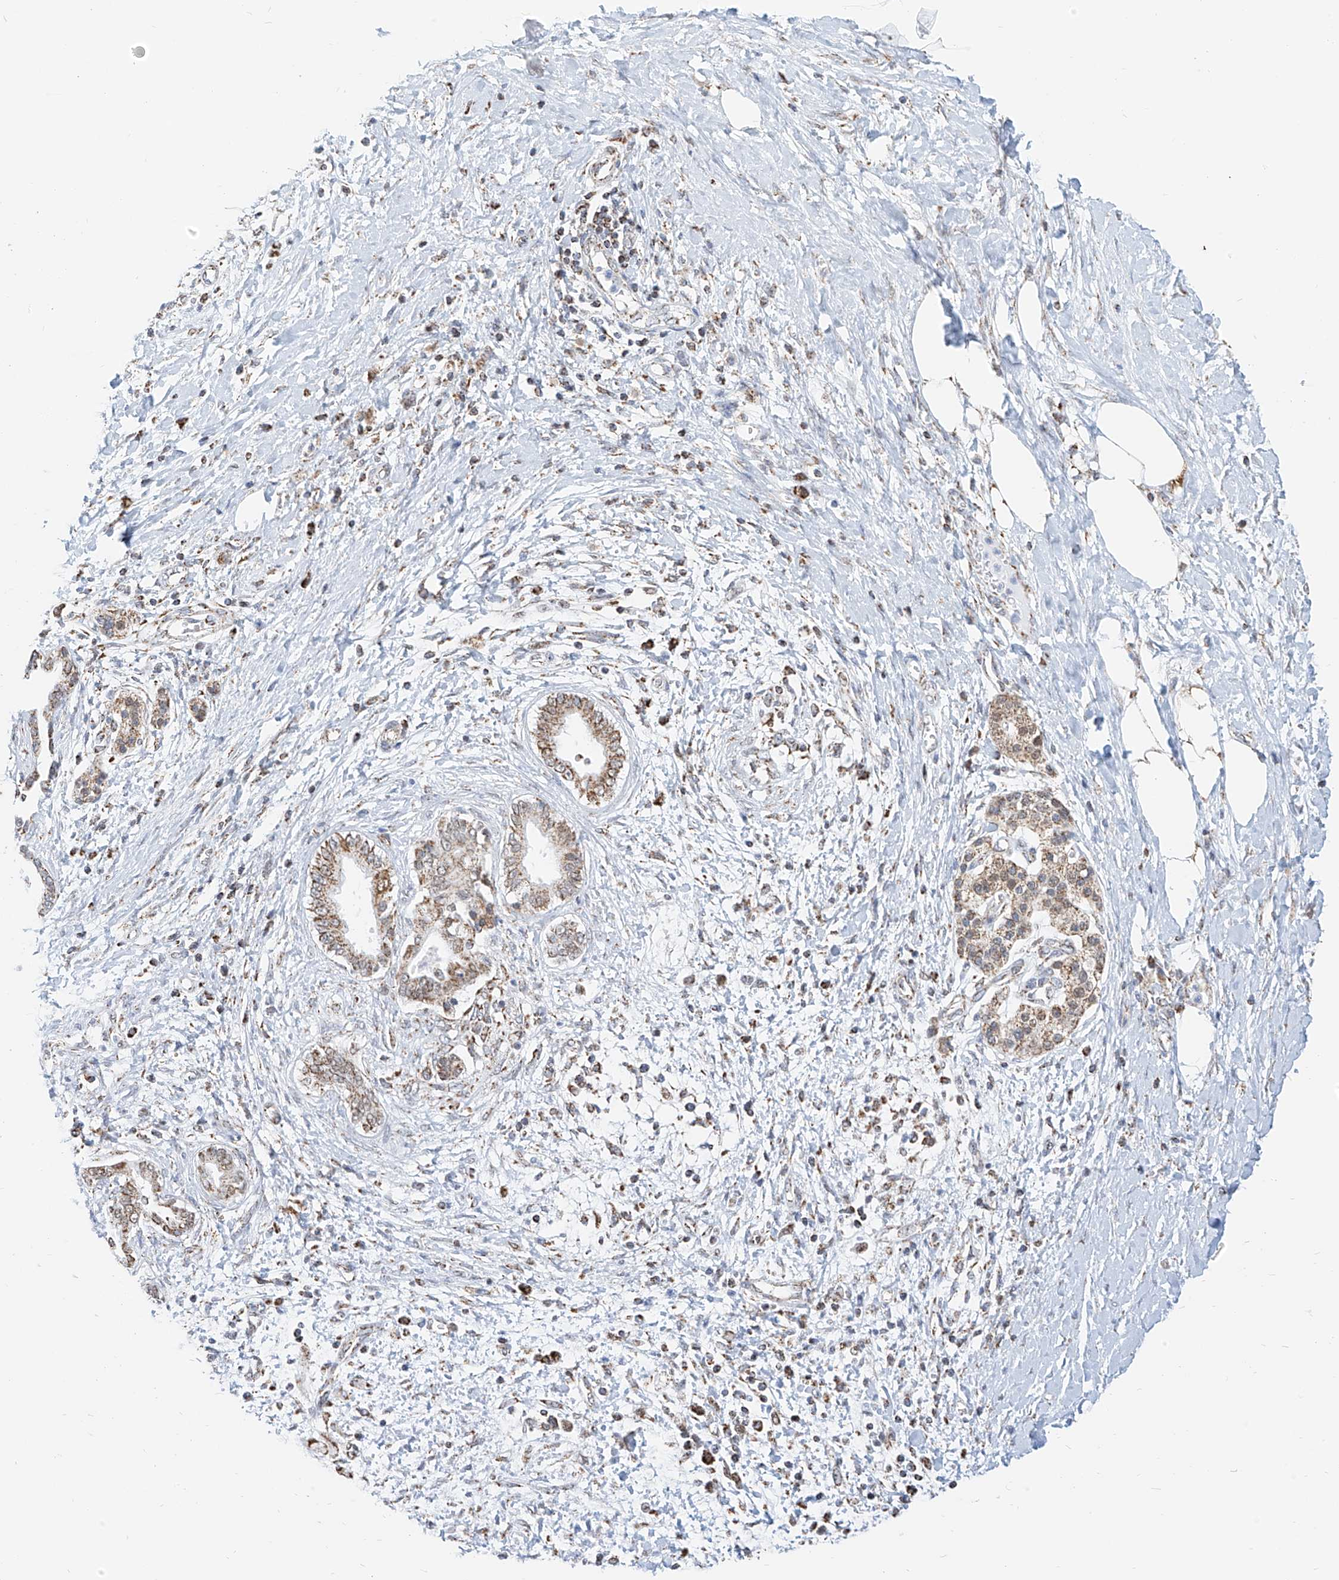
{"staining": {"intensity": "moderate", "quantity": "25%-75%", "location": "cytoplasmic/membranous"}, "tissue": "pancreatic cancer", "cell_type": "Tumor cells", "image_type": "cancer", "snomed": [{"axis": "morphology", "description": "Adenocarcinoma, NOS"}, {"axis": "topography", "description": "Pancreas"}], "caption": "Adenocarcinoma (pancreatic) was stained to show a protein in brown. There is medium levels of moderate cytoplasmic/membranous positivity in approximately 25%-75% of tumor cells.", "gene": "NALCN", "patient": {"sex": "male", "age": 58}}